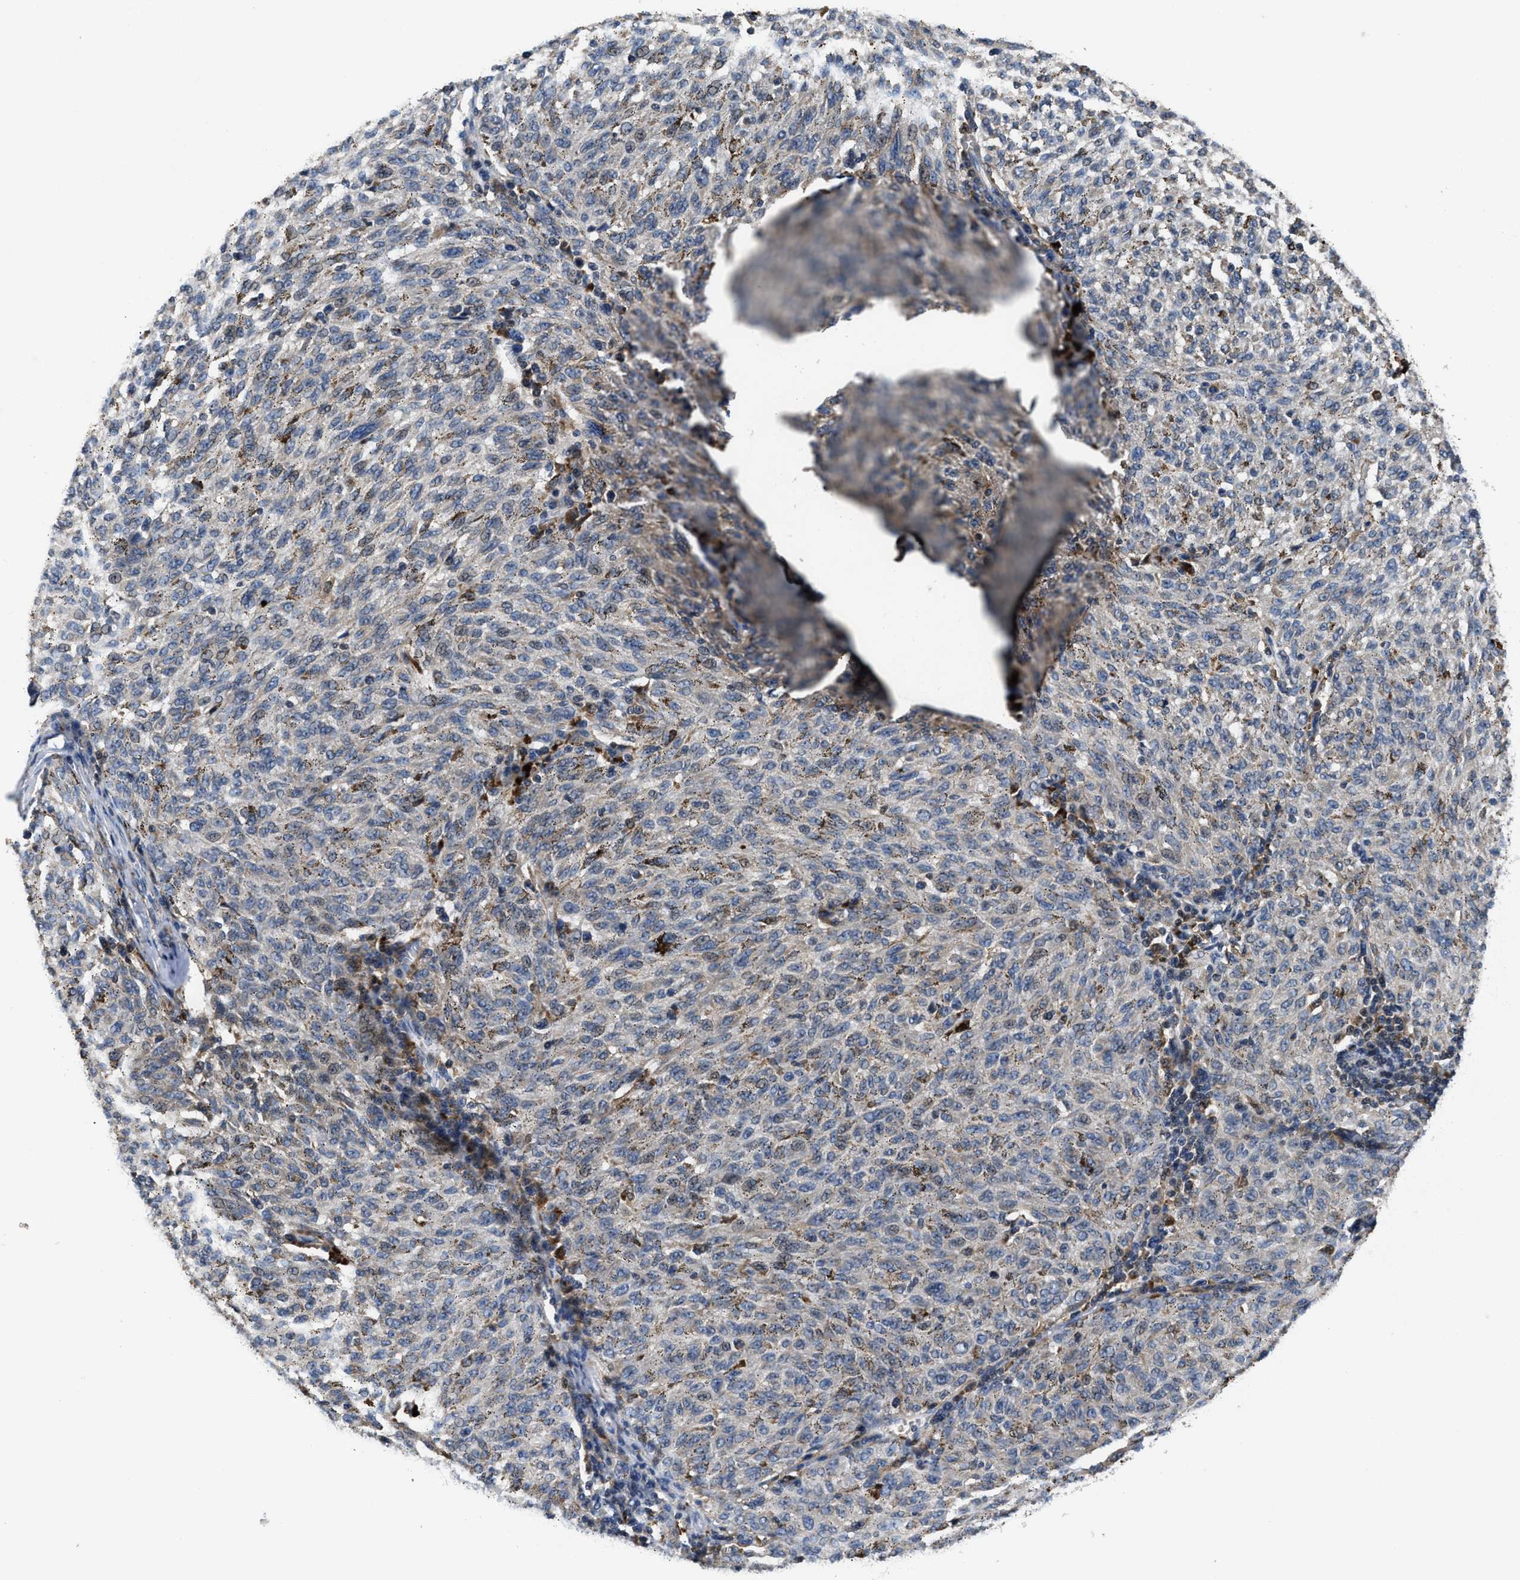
{"staining": {"intensity": "negative", "quantity": "none", "location": "none"}, "tissue": "melanoma", "cell_type": "Tumor cells", "image_type": "cancer", "snomed": [{"axis": "morphology", "description": "Malignant melanoma, NOS"}, {"axis": "topography", "description": "Skin"}], "caption": "Immunohistochemistry (IHC) image of human malignant melanoma stained for a protein (brown), which demonstrates no positivity in tumor cells.", "gene": "RGS10", "patient": {"sex": "female", "age": 72}}